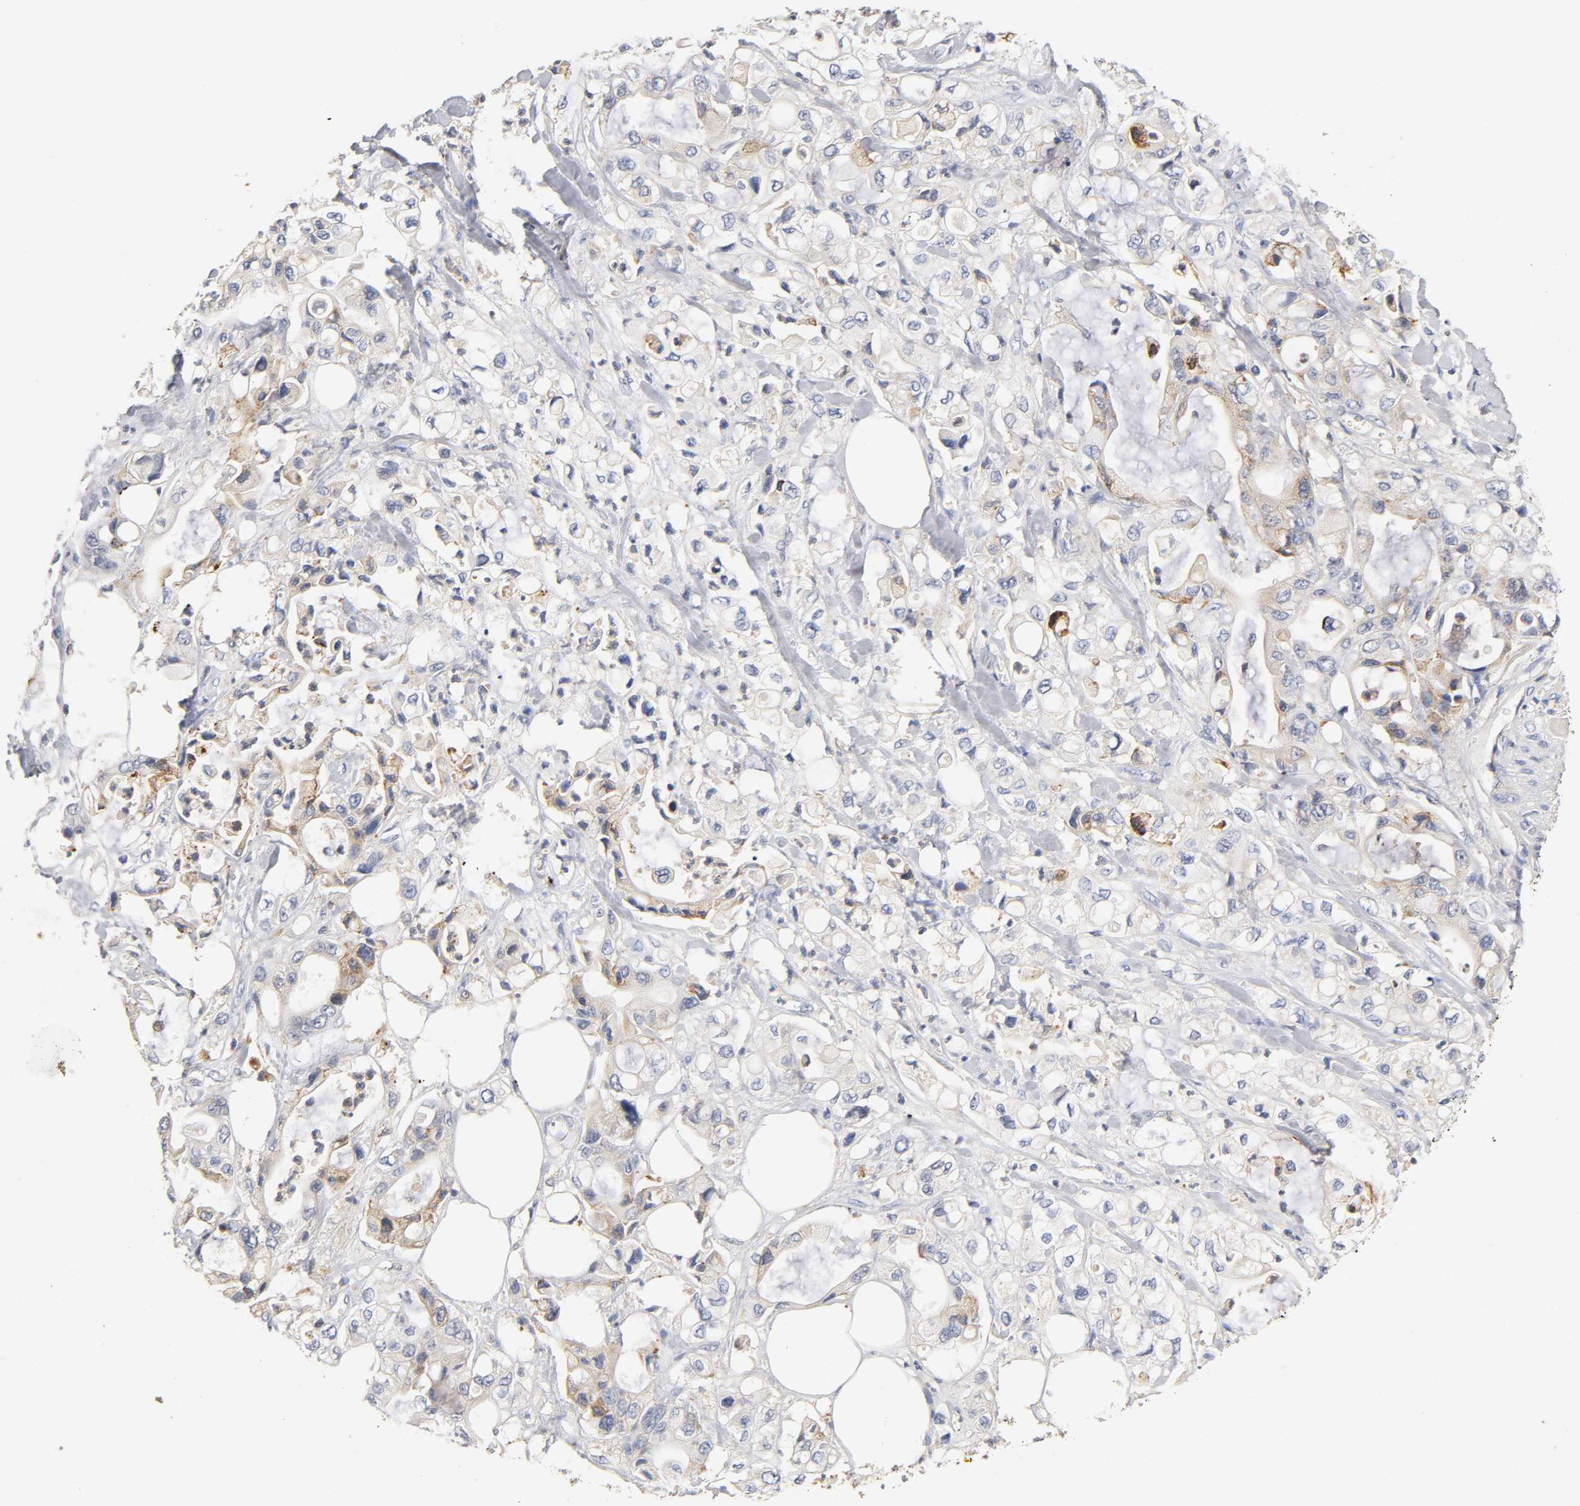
{"staining": {"intensity": "negative", "quantity": "none", "location": "none"}, "tissue": "pancreatic cancer", "cell_type": "Tumor cells", "image_type": "cancer", "snomed": [{"axis": "morphology", "description": "Adenocarcinoma, NOS"}, {"axis": "topography", "description": "Pancreas"}], "caption": "Immunohistochemistry (IHC) histopathology image of neoplastic tissue: pancreatic adenocarcinoma stained with DAB (3,3'-diaminobenzidine) displays no significant protein positivity in tumor cells.", "gene": "RHOA", "patient": {"sex": "male", "age": 70}}